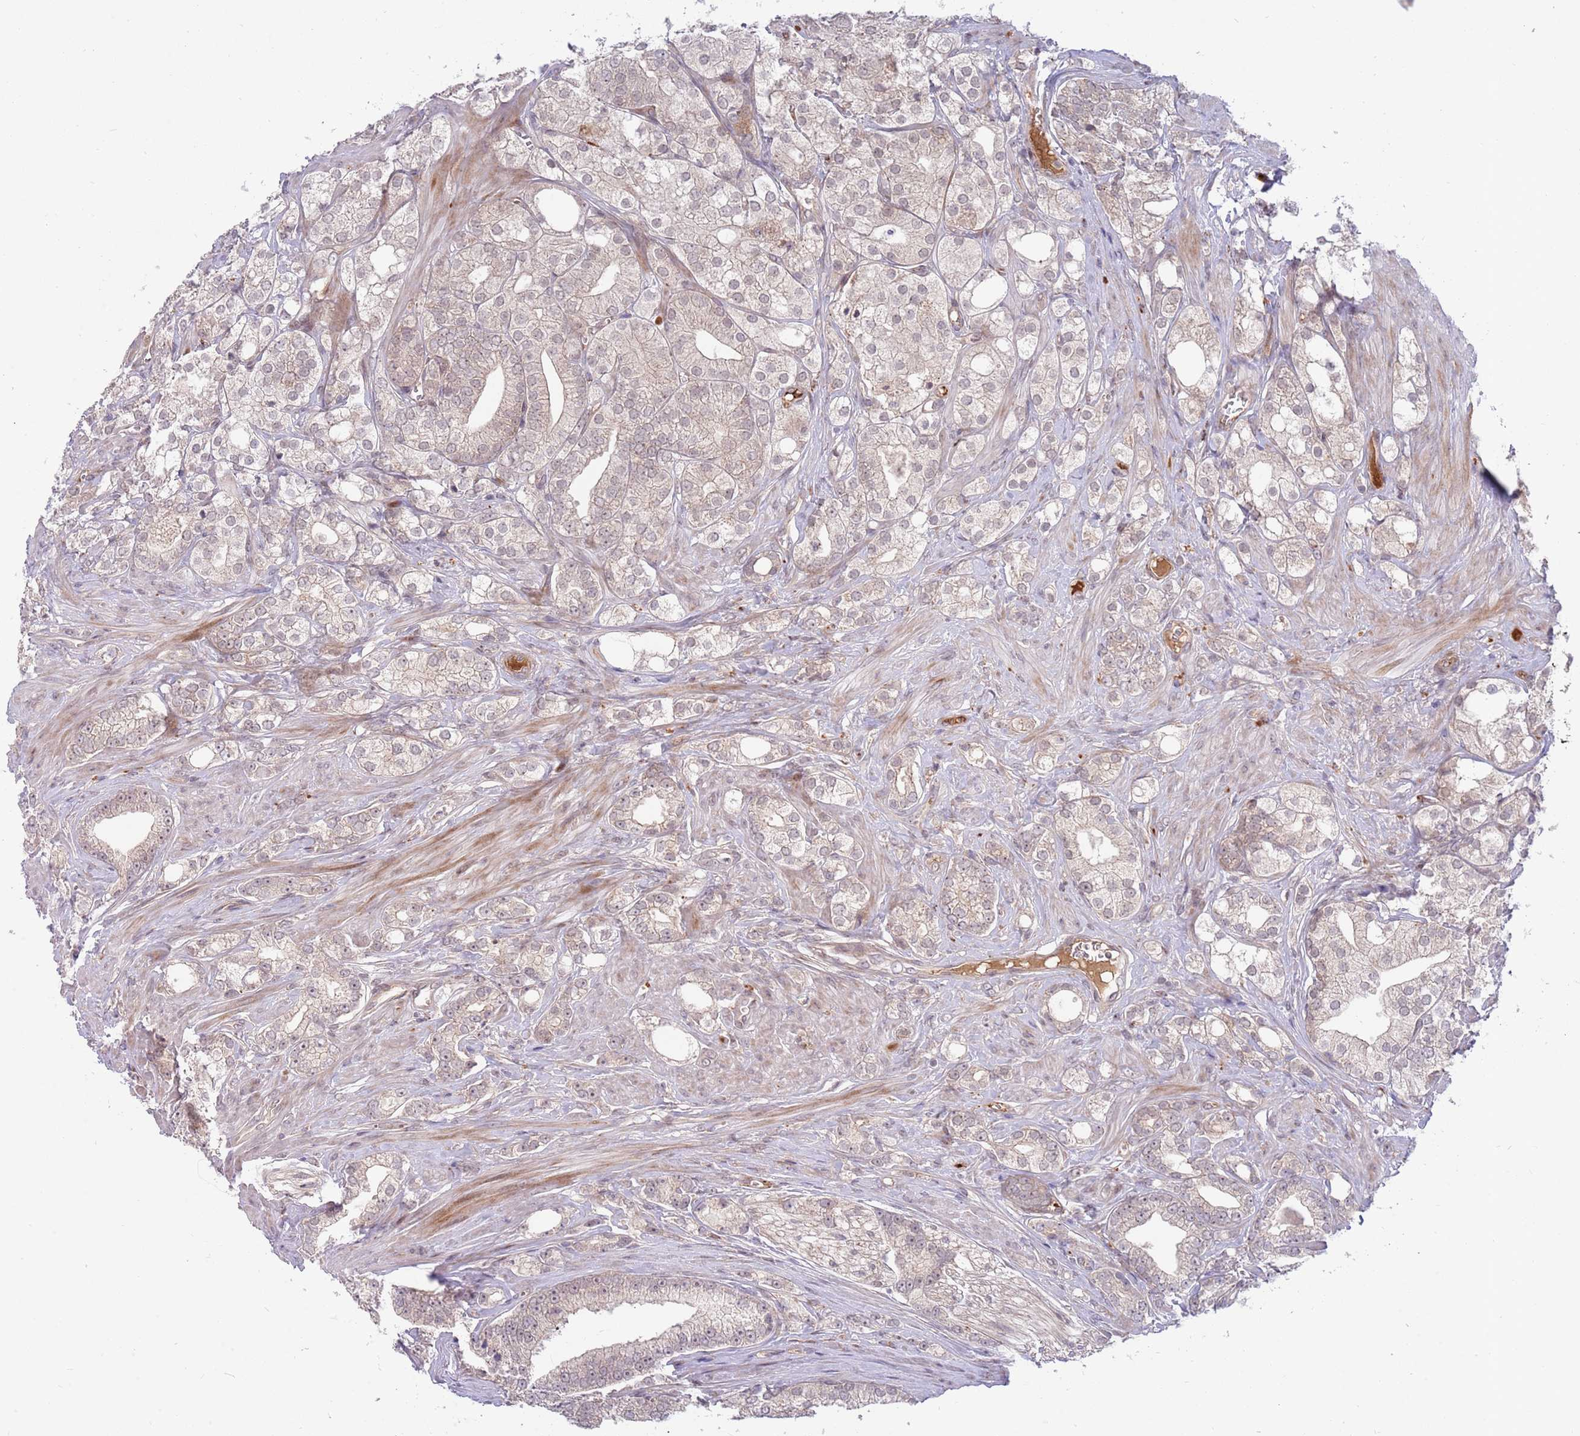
{"staining": {"intensity": "weak", "quantity": "<25%", "location": "cytoplasmic/membranous"}, "tissue": "prostate cancer", "cell_type": "Tumor cells", "image_type": "cancer", "snomed": [{"axis": "morphology", "description": "Adenocarcinoma, High grade"}, {"axis": "topography", "description": "Prostate"}], "caption": "This is an IHC micrograph of prostate cancer. There is no positivity in tumor cells.", "gene": "NT5DC4", "patient": {"sex": "male", "age": 50}}